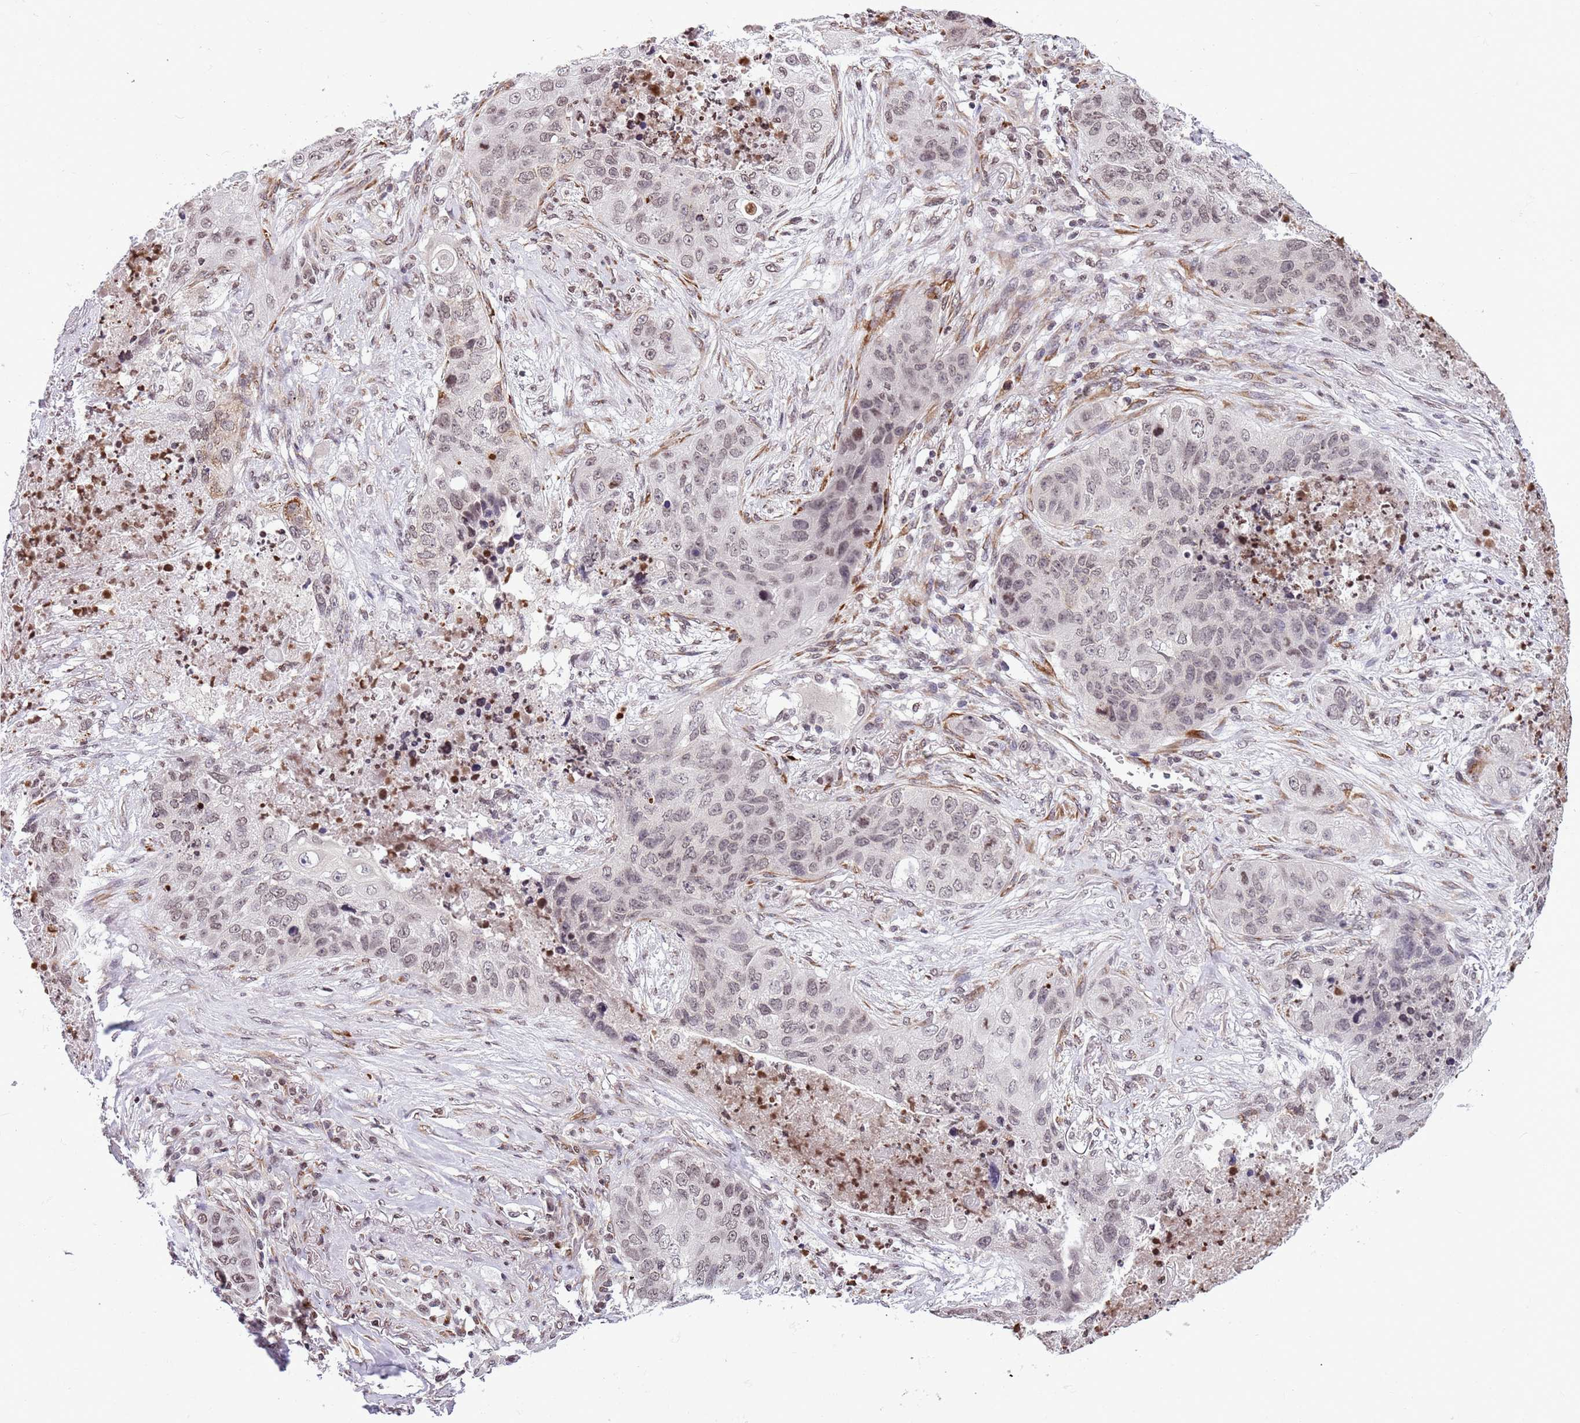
{"staining": {"intensity": "moderate", "quantity": "25%-75%", "location": "nuclear"}, "tissue": "lung cancer", "cell_type": "Tumor cells", "image_type": "cancer", "snomed": [{"axis": "morphology", "description": "Squamous cell carcinoma, NOS"}, {"axis": "topography", "description": "Lung"}], "caption": "High-magnification brightfield microscopy of squamous cell carcinoma (lung) stained with DAB (3,3'-diaminobenzidine) (brown) and counterstained with hematoxylin (blue). tumor cells exhibit moderate nuclear positivity is present in about25%-75% of cells.", "gene": "NRIP1", "patient": {"sex": "female", "age": 63}}